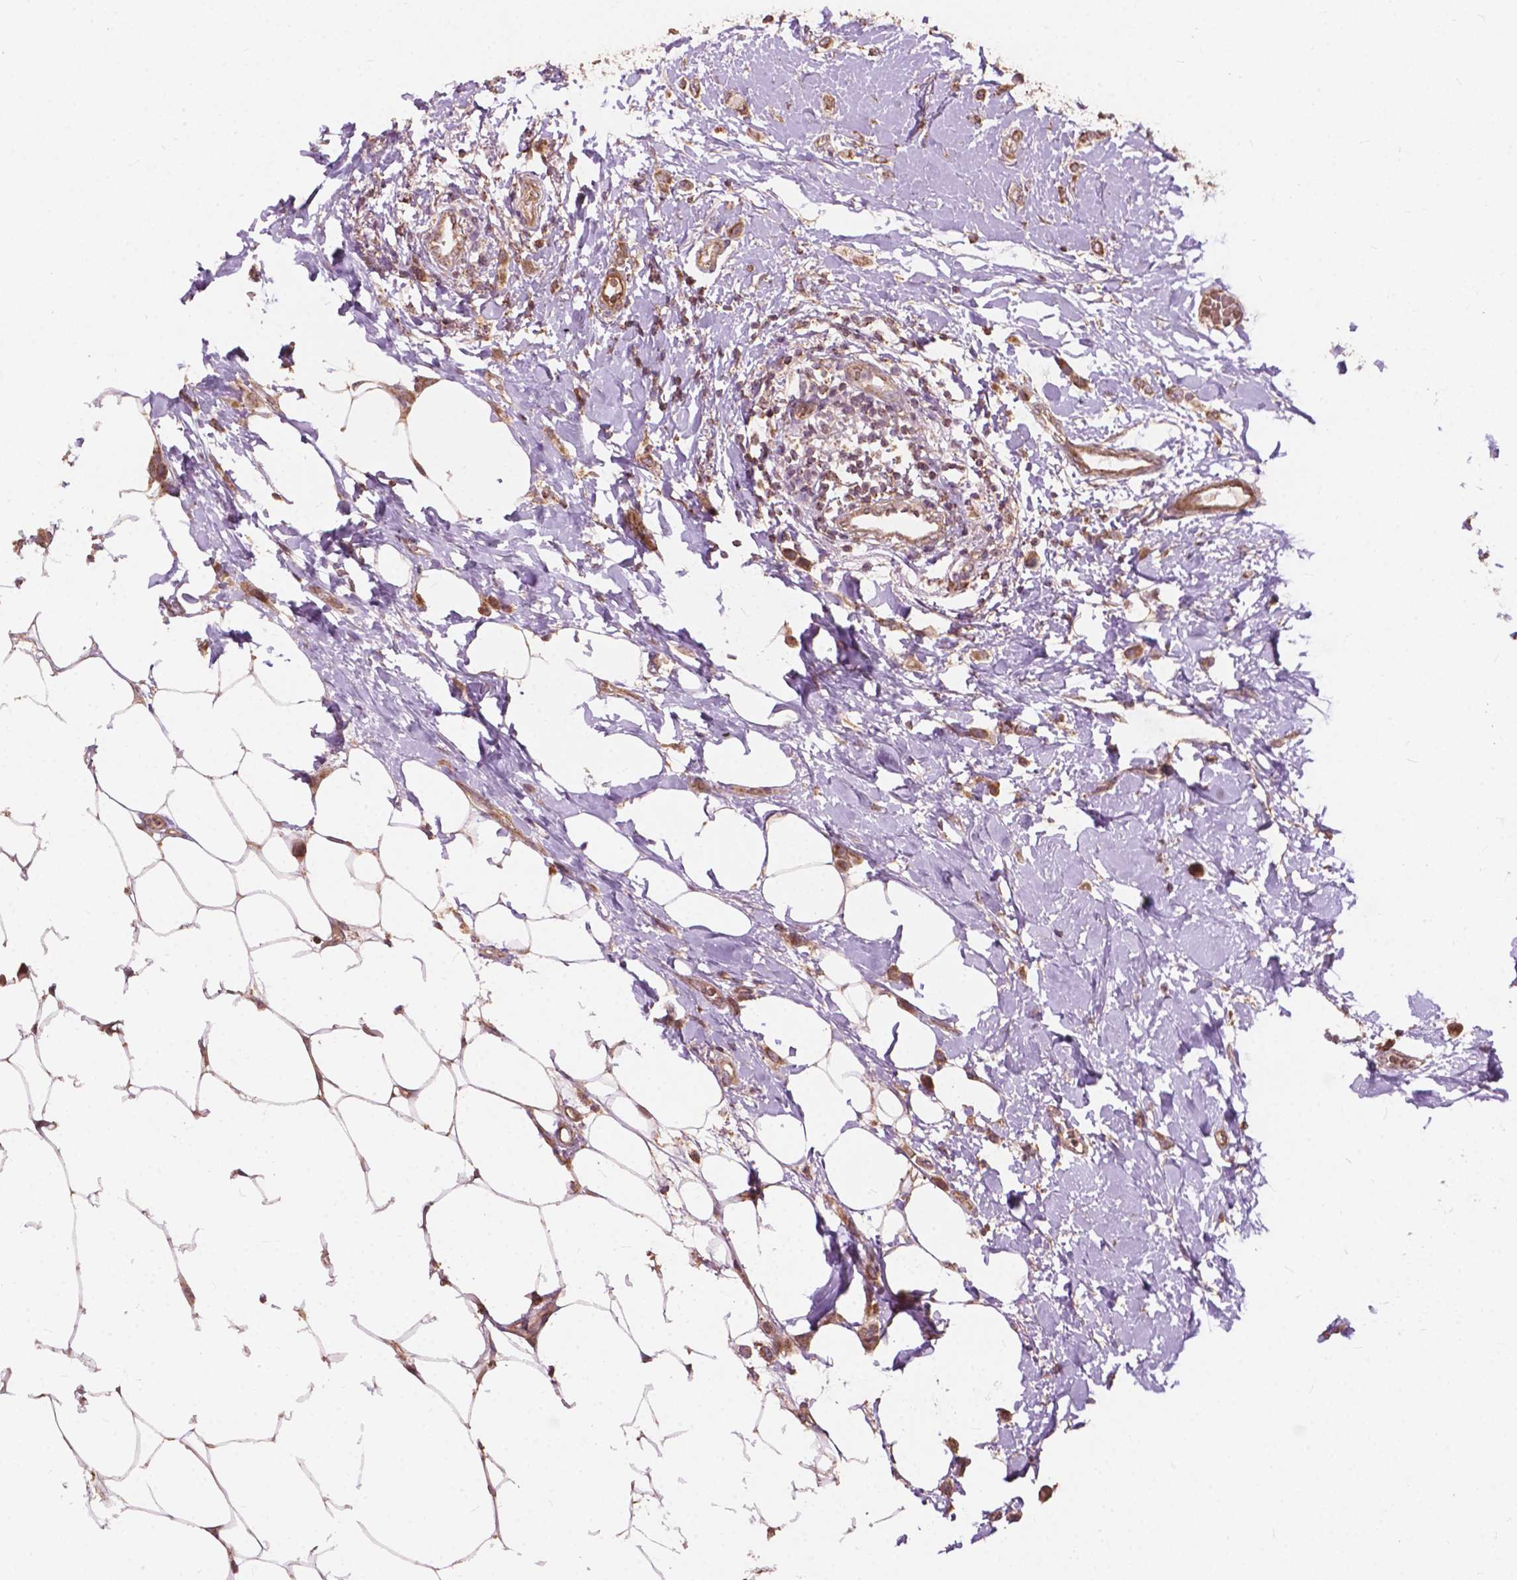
{"staining": {"intensity": "moderate", "quantity": ">75%", "location": "cytoplasmic/membranous,nuclear"}, "tissue": "breast cancer", "cell_type": "Tumor cells", "image_type": "cancer", "snomed": [{"axis": "morphology", "description": "Lobular carcinoma"}, {"axis": "topography", "description": "Breast"}], "caption": "Human breast cancer (lobular carcinoma) stained for a protein (brown) exhibits moderate cytoplasmic/membranous and nuclear positive positivity in about >75% of tumor cells.", "gene": "CDC42BPA", "patient": {"sex": "female", "age": 66}}